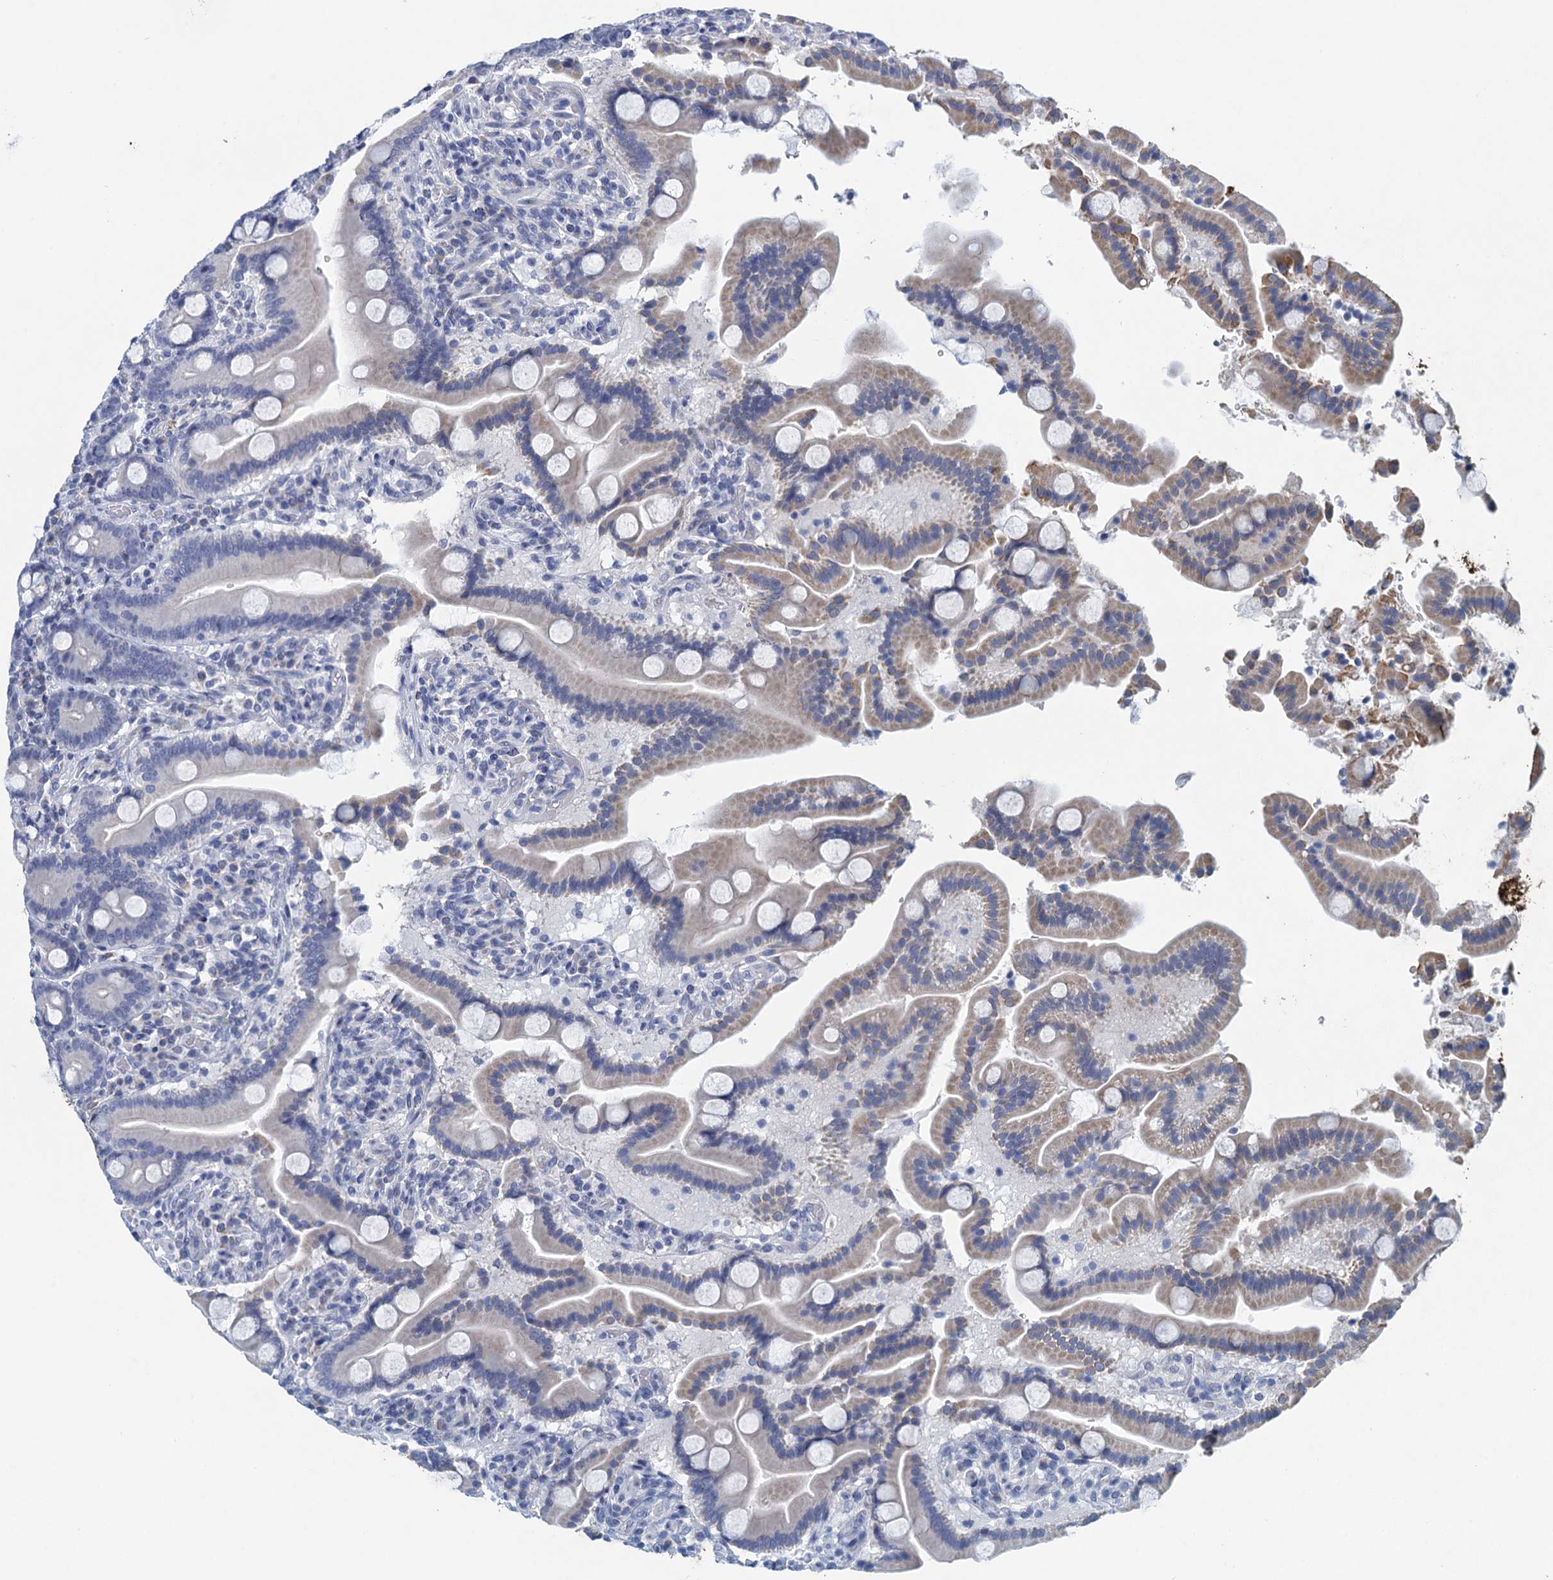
{"staining": {"intensity": "moderate", "quantity": "25%-75%", "location": "cytoplasmic/membranous"}, "tissue": "duodenum", "cell_type": "Glandular cells", "image_type": "normal", "snomed": [{"axis": "morphology", "description": "Normal tissue, NOS"}, {"axis": "topography", "description": "Duodenum"}], "caption": "Unremarkable duodenum was stained to show a protein in brown. There is medium levels of moderate cytoplasmic/membranous positivity in about 25%-75% of glandular cells. The protein of interest is shown in brown color, while the nuclei are stained blue.", "gene": "SCEL", "patient": {"sex": "male", "age": 55}}